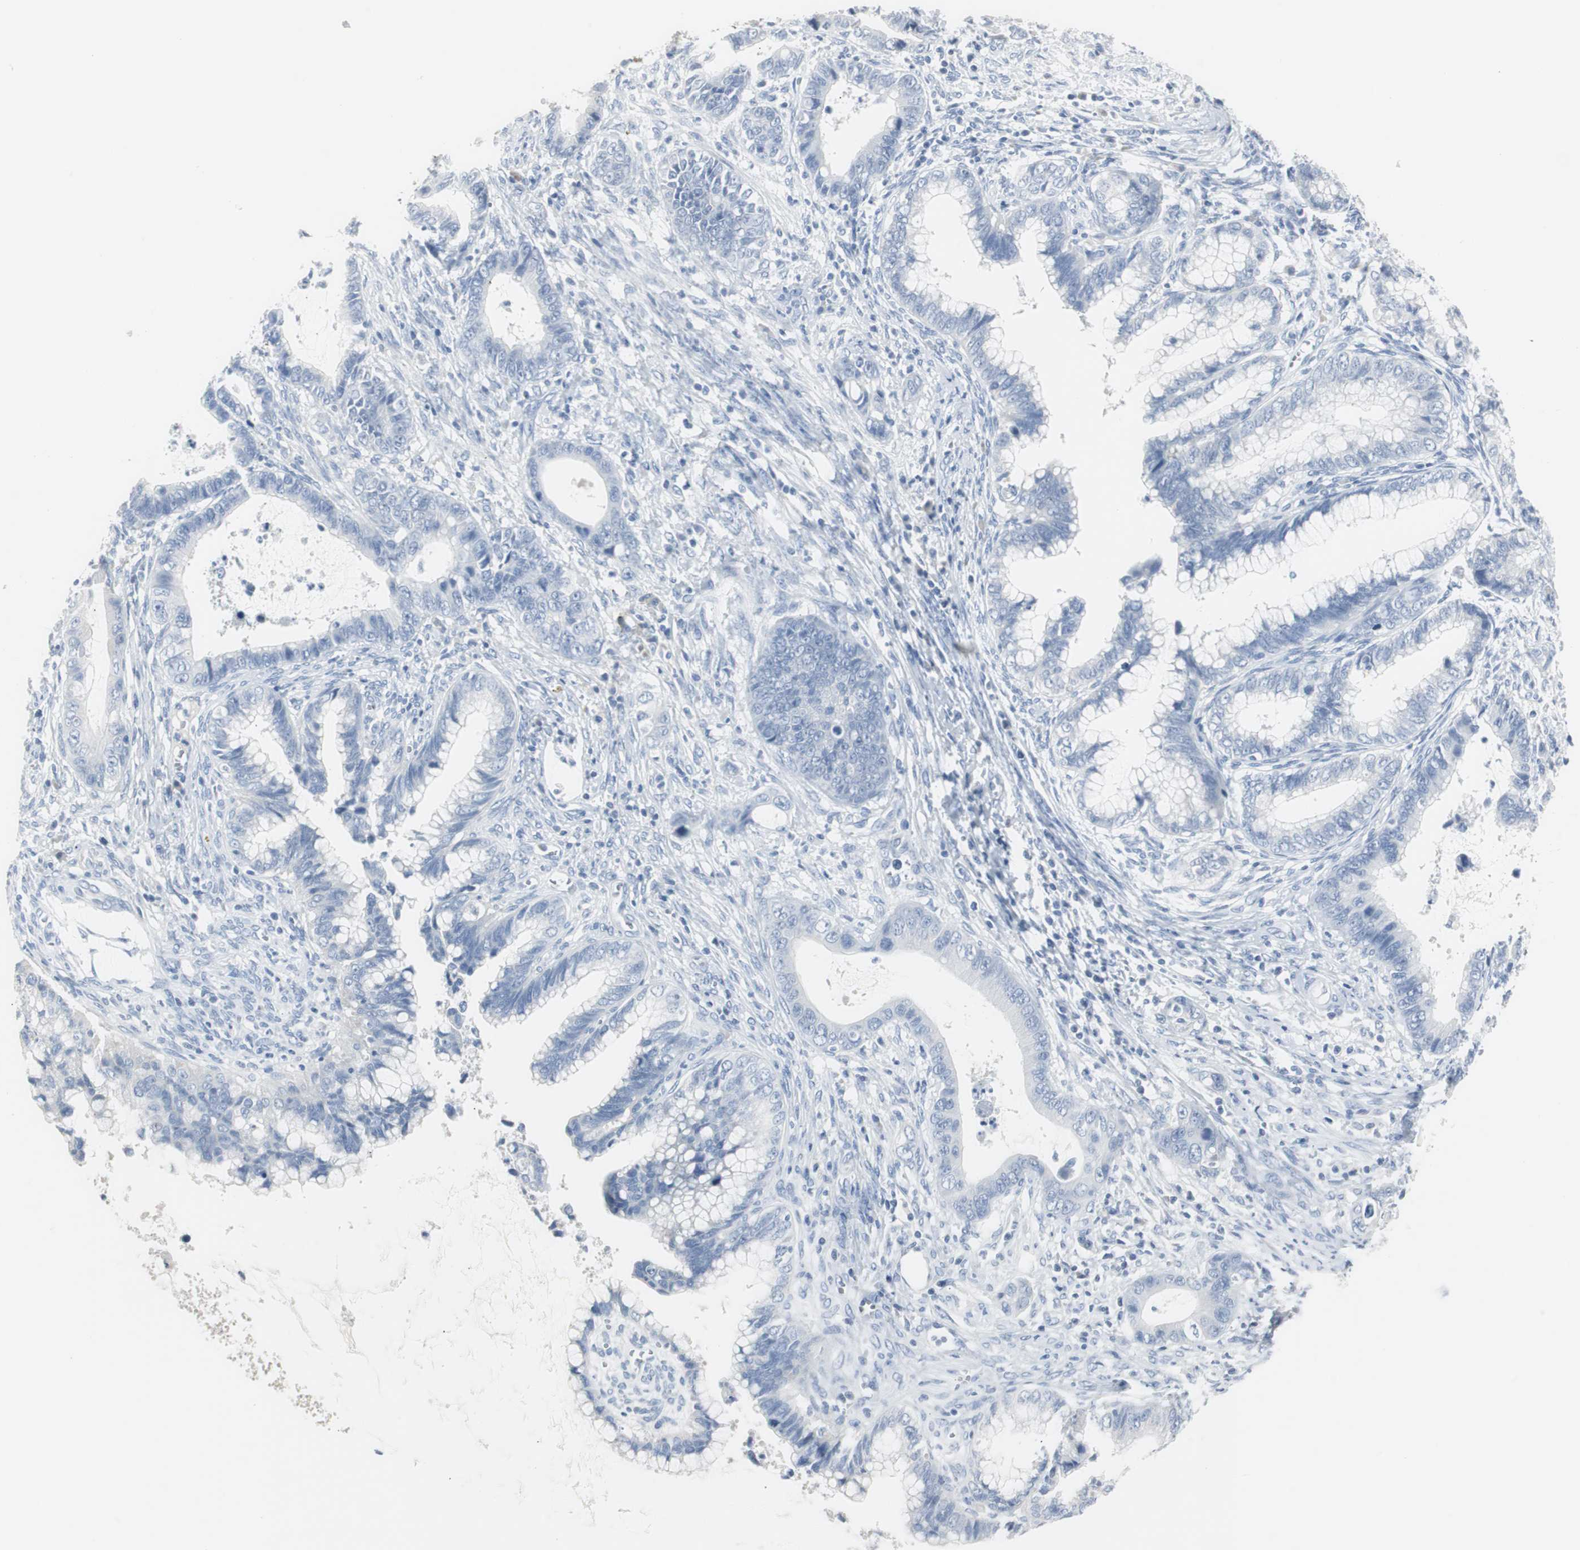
{"staining": {"intensity": "negative", "quantity": "none", "location": "none"}, "tissue": "cervical cancer", "cell_type": "Tumor cells", "image_type": "cancer", "snomed": [{"axis": "morphology", "description": "Adenocarcinoma, NOS"}, {"axis": "topography", "description": "Cervix"}], "caption": "The image exhibits no staining of tumor cells in adenocarcinoma (cervical).", "gene": "S100A7", "patient": {"sex": "female", "age": 44}}